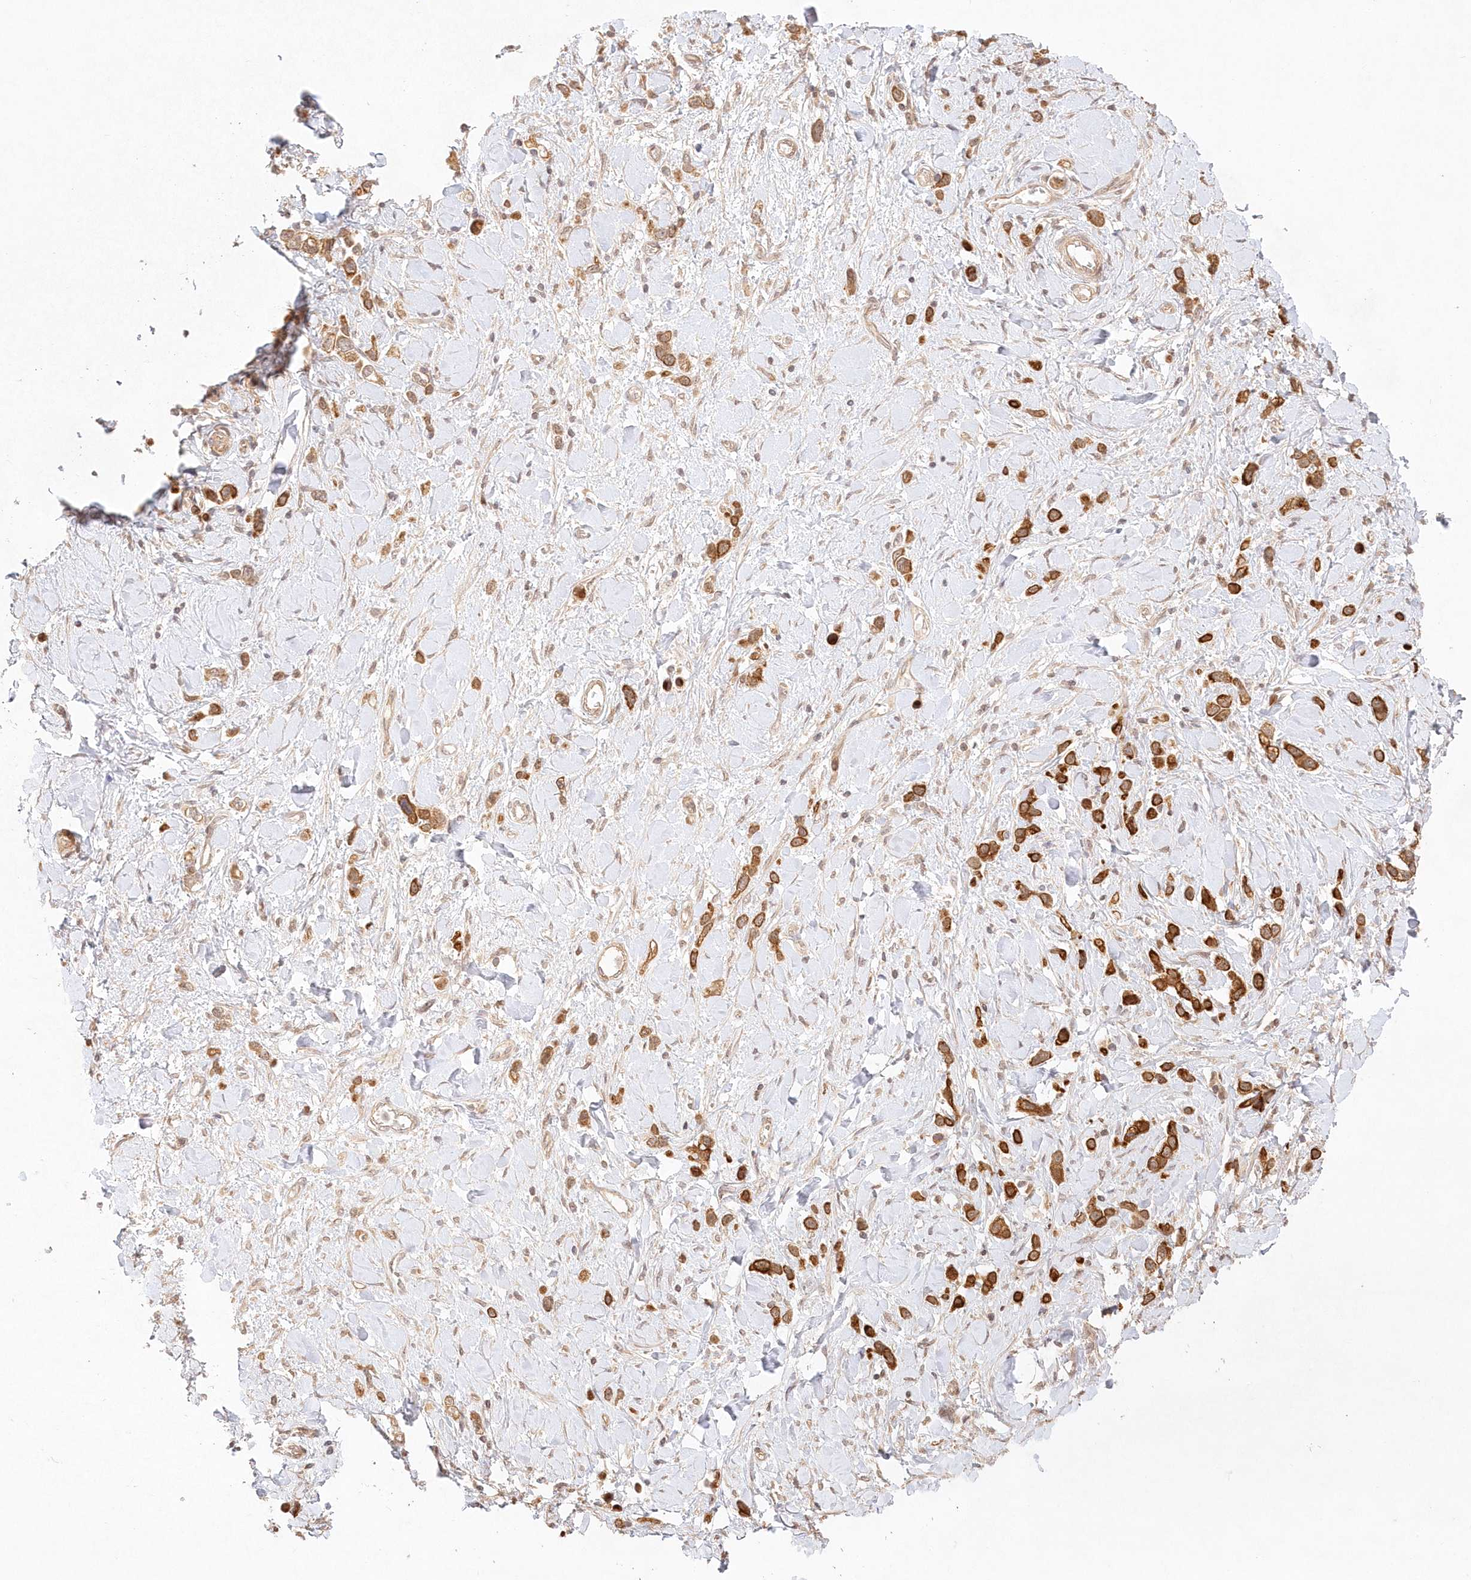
{"staining": {"intensity": "strong", "quantity": ">75%", "location": "cytoplasmic/membranous"}, "tissue": "stomach cancer", "cell_type": "Tumor cells", "image_type": "cancer", "snomed": [{"axis": "morphology", "description": "Normal tissue, NOS"}, {"axis": "morphology", "description": "Adenocarcinoma, NOS"}, {"axis": "topography", "description": "Stomach, upper"}, {"axis": "topography", "description": "Stomach"}], "caption": "DAB (3,3'-diaminobenzidine) immunohistochemical staining of human stomach cancer (adenocarcinoma) exhibits strong cytoplasmic/membranous protein staining in about >75% of tumor cells.", "gene": "KIAA0232", "patient": {"sex": "female", "age": 65}}